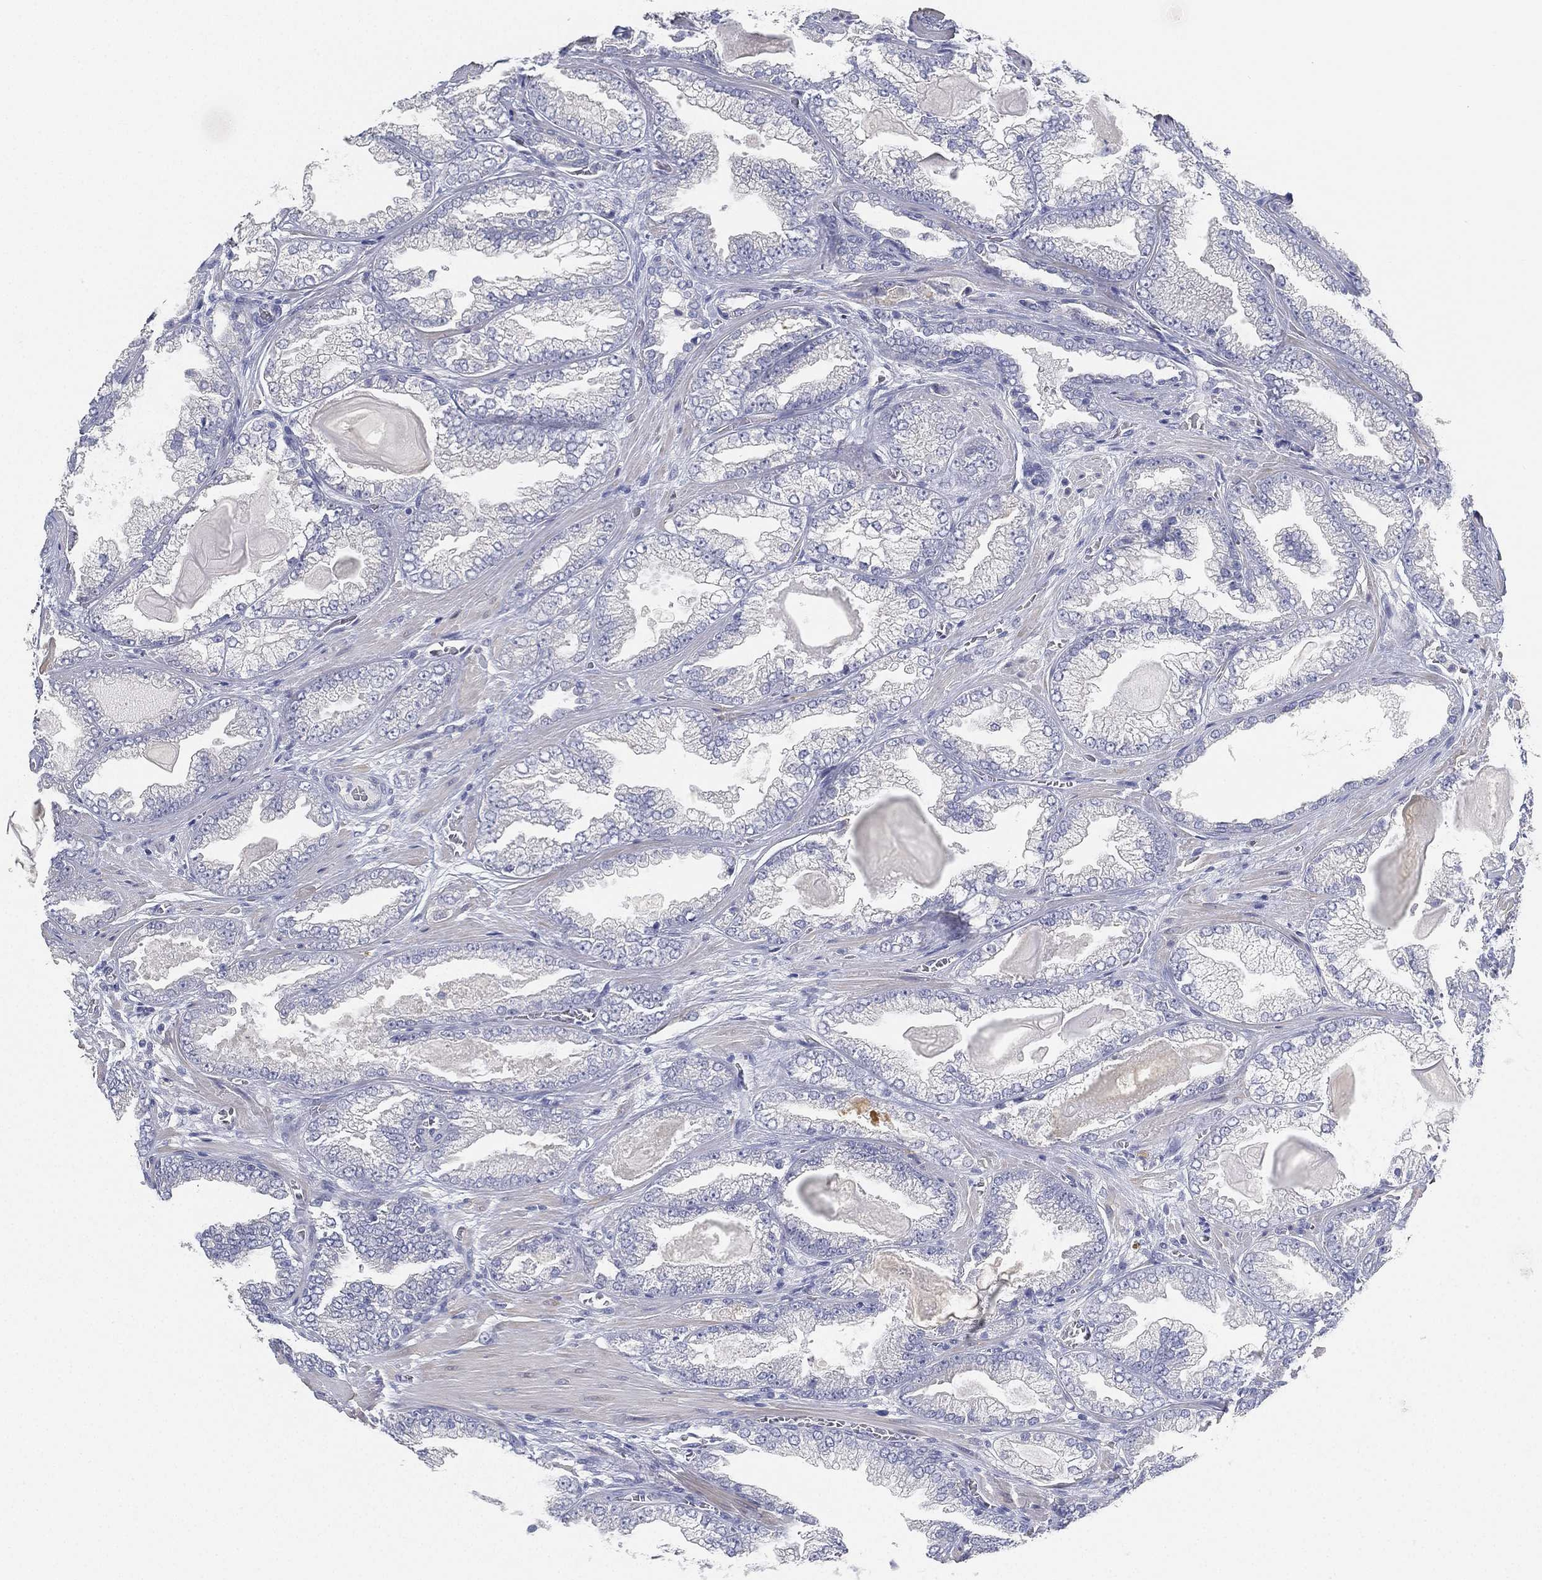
{"staining": {"intensity": "negative", "quantity": "none", "location": "none"}, "tissue": "prostate cancer", "cell_type": "Tumor cells", "image_type": "cancer", "snomed": [{"axis": "morphology", "description": "Adenocarcinoma, Low grade"}, {"axis": "topography", "description": "Prostate"}], "caption": "Immunohistochemical staining of human low-grade adenocarcinoma (prostate) reveals no significant positivity in tumor cells.", "gene": "FAM187B", "patient": {"sex": "male", "age": 57}}